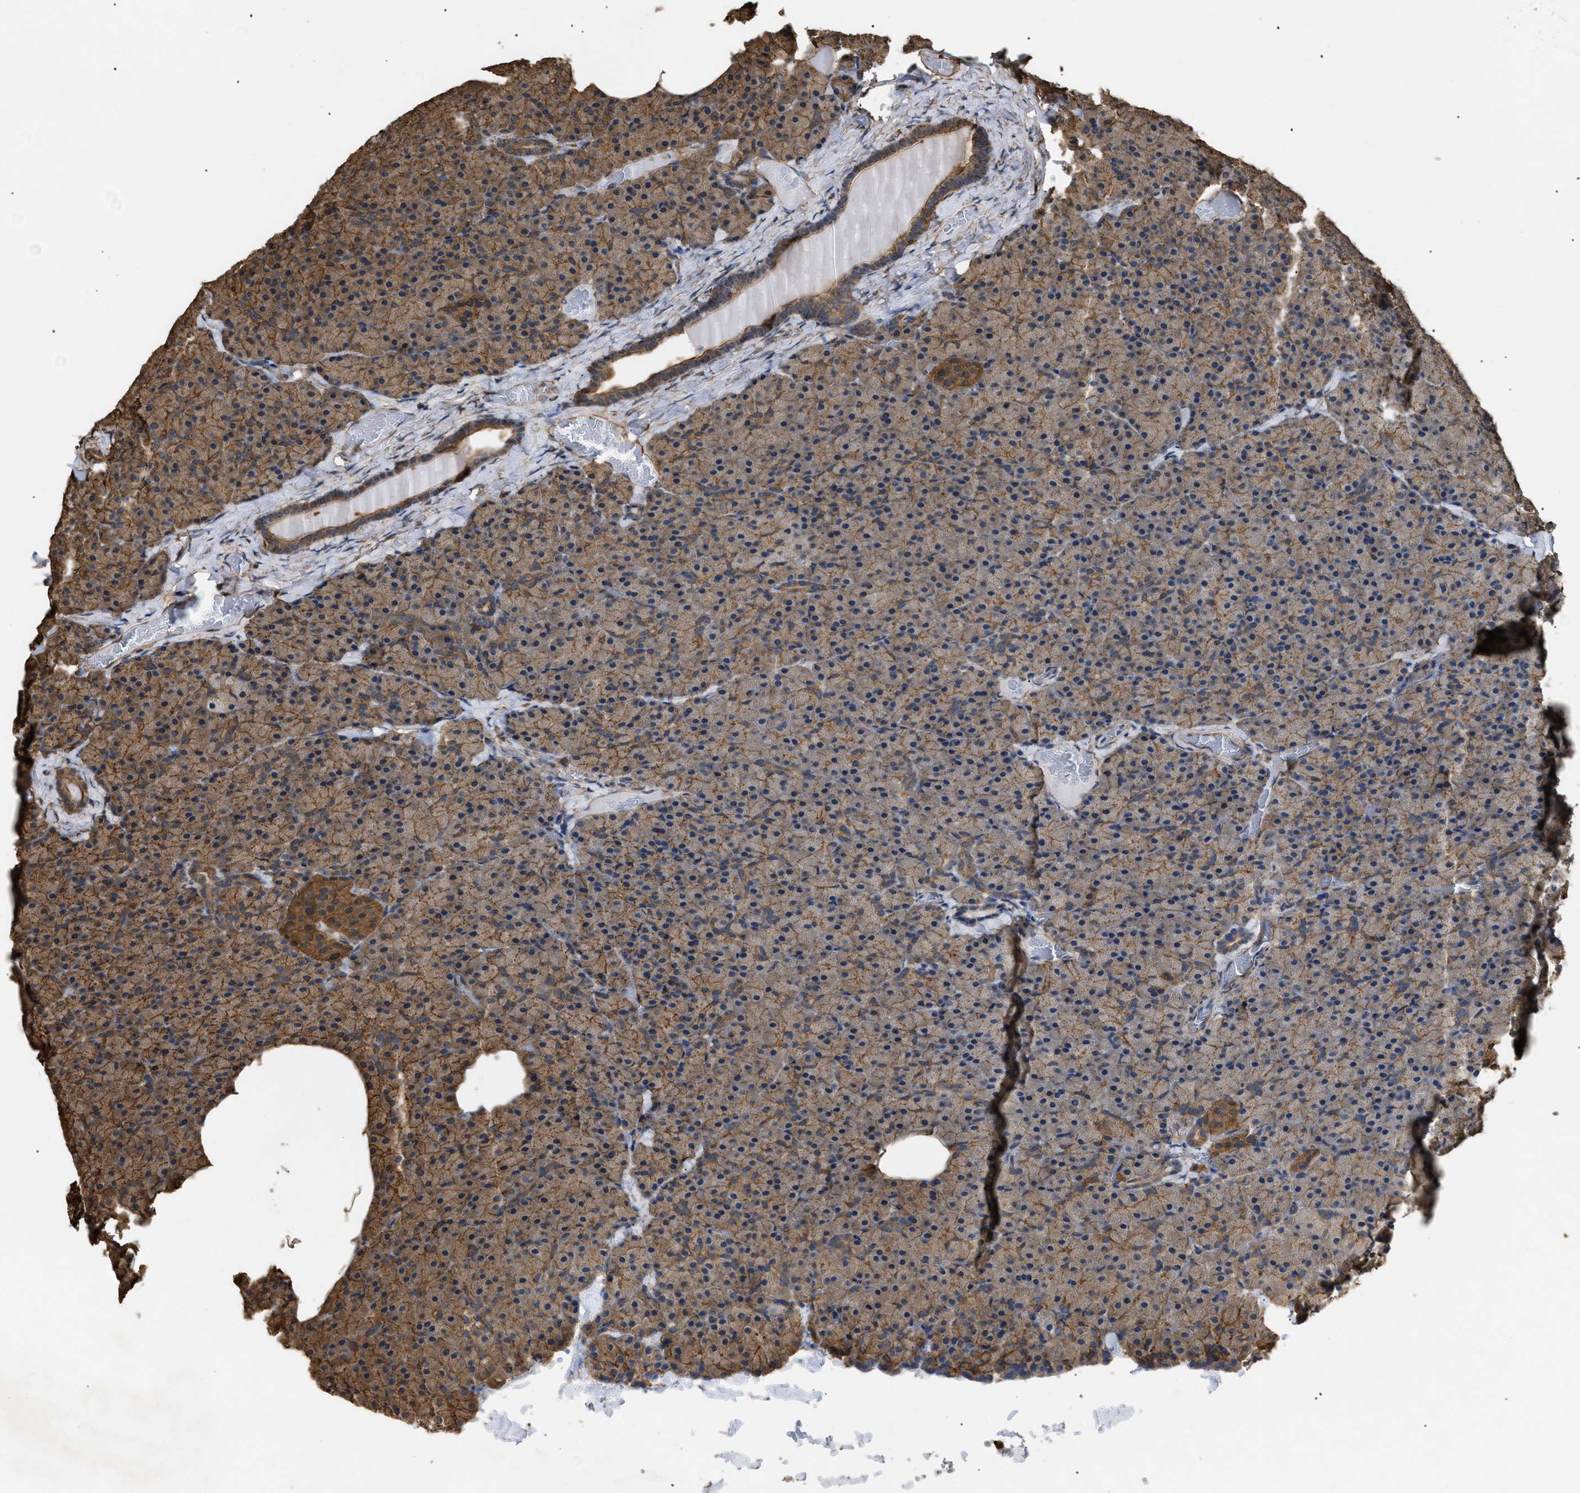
{"staining": {"intensity": "moderate", "quantity": ">75%", "location": "cytoplasmic/membranous"}, "tissue": "pancreas", "cell_type": "Exocrine glandular cells", "image_type": "normal", "snomed": [{"axis": "morphology", "description": "Normal tissue, NOS"}, {"axis": "topography", "description": "Pancreas"}], "caption": "Immunohistochemical staining of unremarkable human pancreas reveals >75% levels of moderate cytoplasmic/membranous protein positivity in about >75% of exocrine glandular cells.", "gene": "CALM1", "patient": {"sex": "female", "age": 35}}